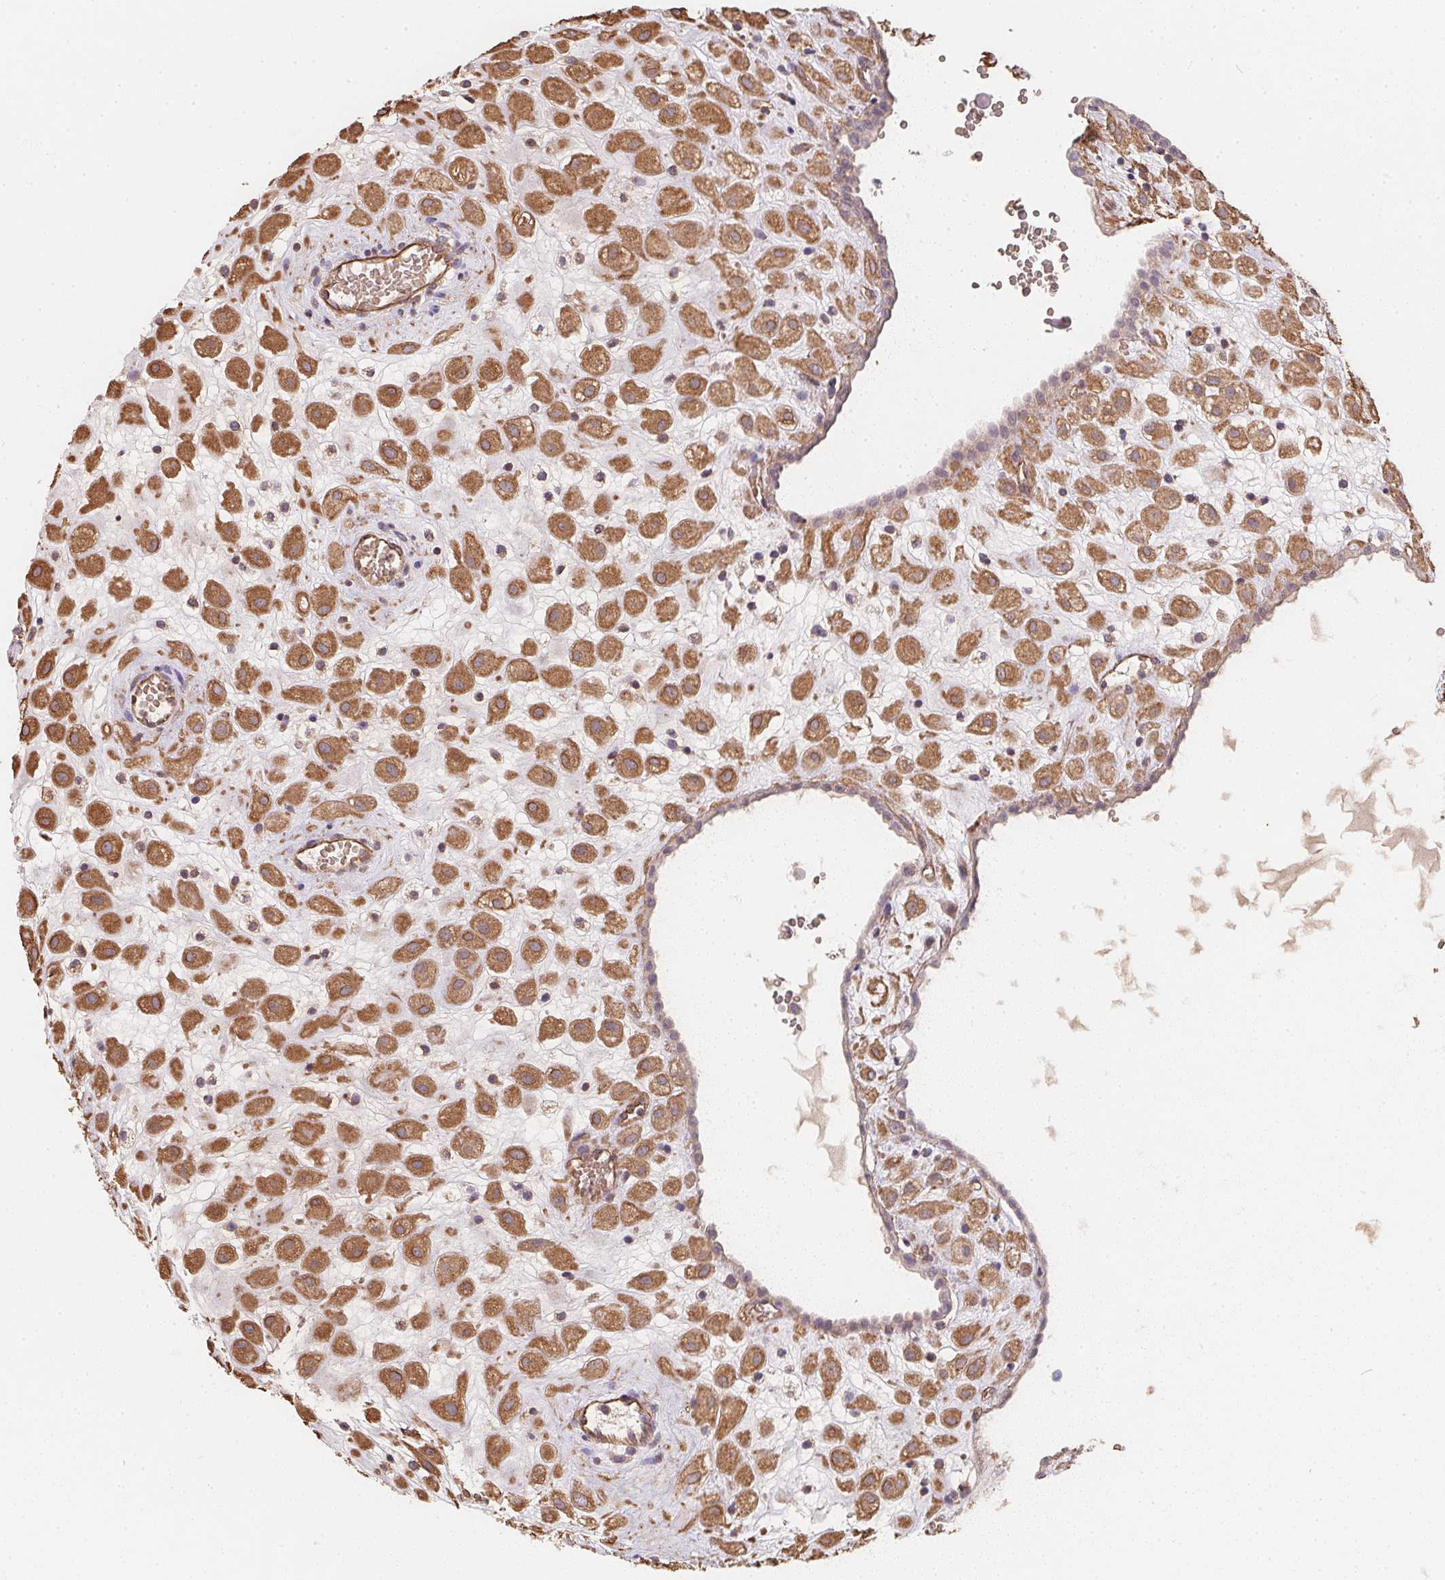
{"staining": {"intensity": "strong", "quantity": ">75%", "location": "cytoplasmic/membranous"}, "tissue": "placenta", "cell_type": "Decidual cells", "image_type": "normal", "snomed": [{"axis": "morphology", "description": "Normal tissue, NOS"}, {"axis": "topography", "description": "Placenta"}], "caption": "This photomicrograph shows unremarkable placenta stained with IHC to label a protein in brown. The cytoplasmic/membranous of decidual cells show strong positivity for the protein. Nuclei are counter-stained blue.", "gene": "TBKBP1", "patient": {"sex": "female", "age": 24}}